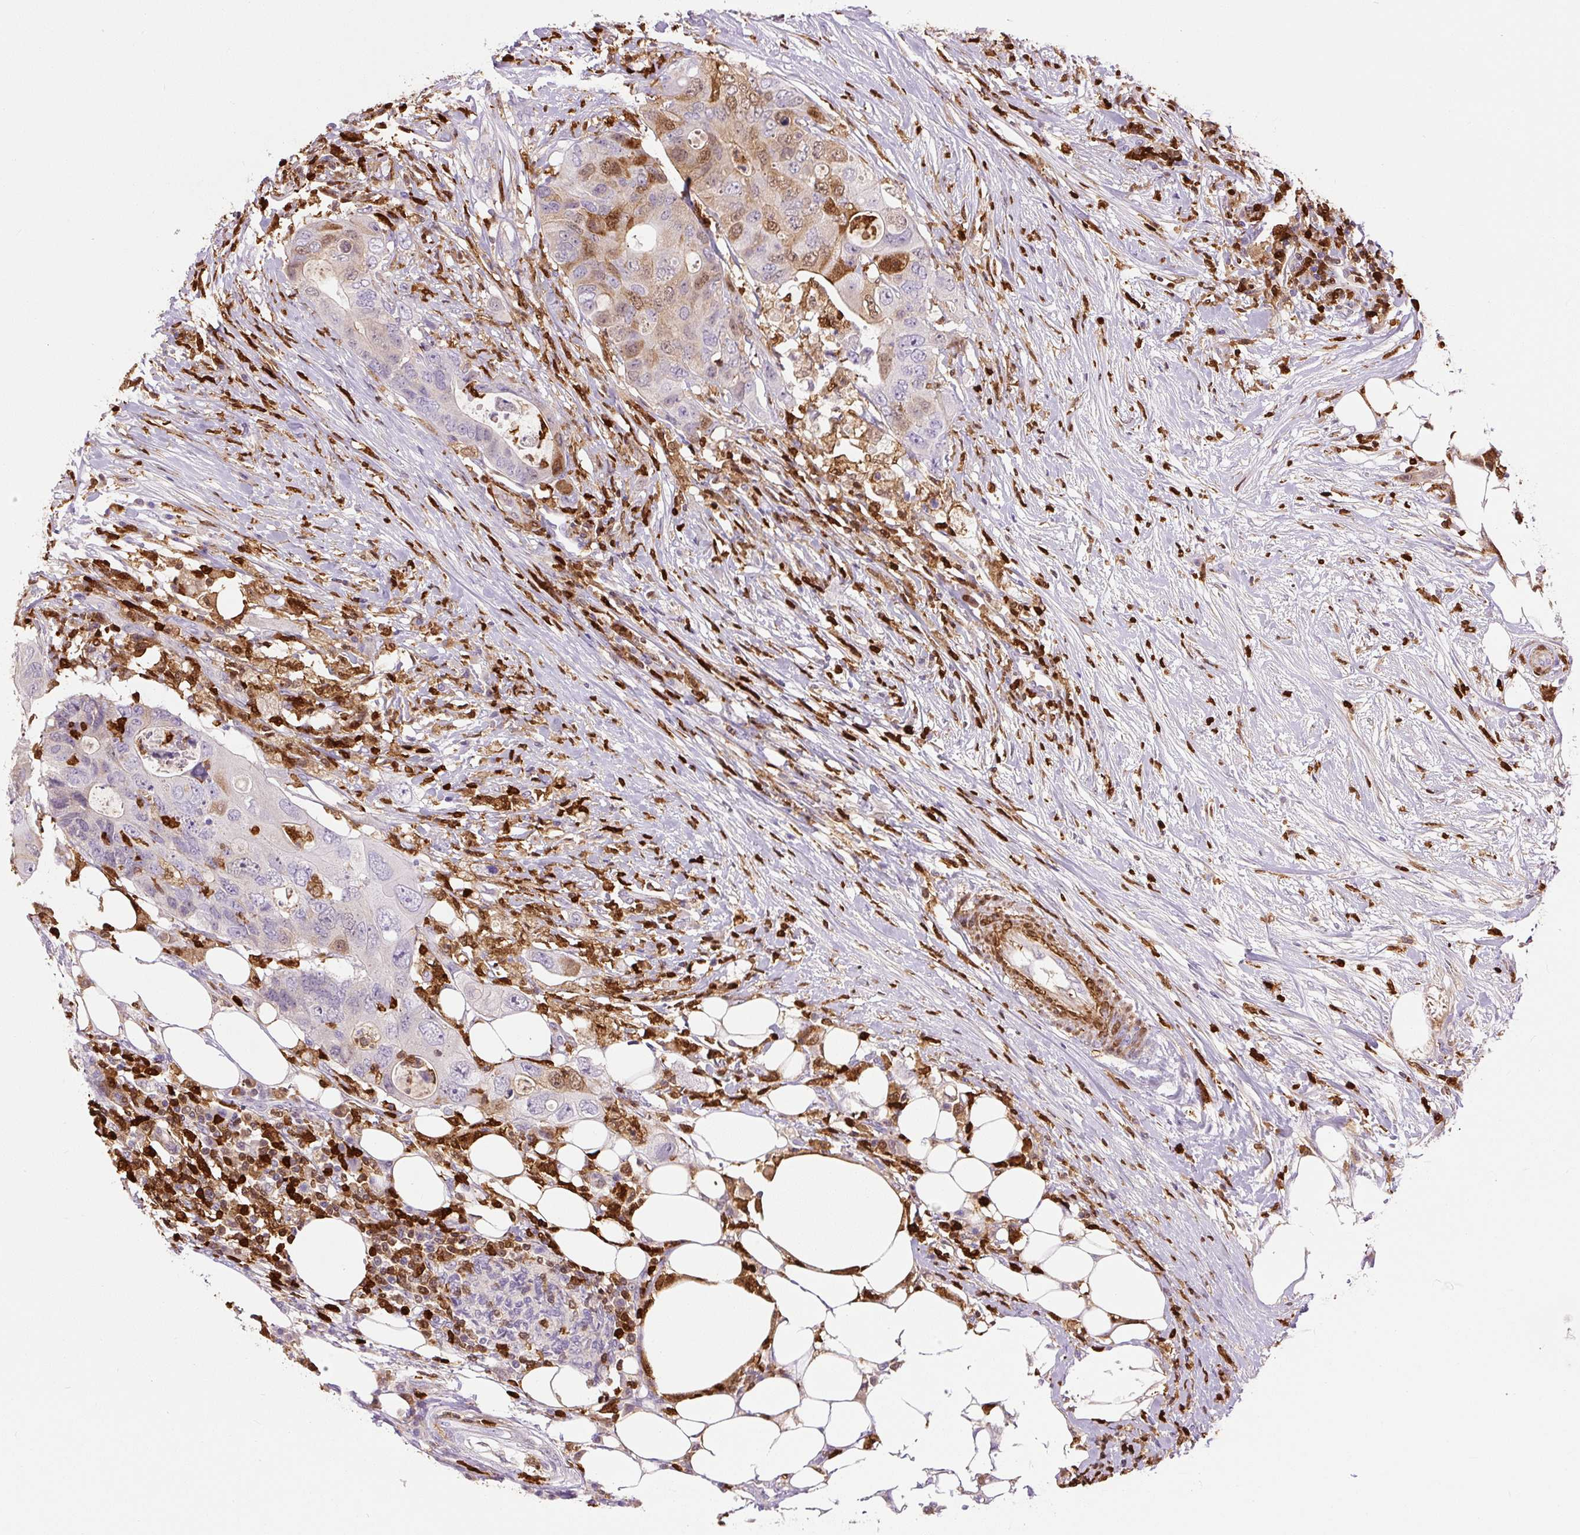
{"staining": {"intensity": "moderate", "quantity": "<25%", "location": "cytoplasmic/membranous,nuclear"}, "tissue": "colorectal cancer", "cell_type": "Tumor cells", "image_type": "cancer", "snomed": [{"axis": "morphology", "description": "Adenocarcinoma, NOS"}, {"axis": "topography", "description": "Colon"}], "caption": "Protein analysis of colorectal adenocarcinoma tissue exhibits moderate cytoplasmic/membranous and nuclear positivity in about <25% of tumor cells. (brown staining indicates protein expression, while blue staining denotes nuclei).", "gene": "S100A4", "patient": {"sex": "male", "age": 71}}